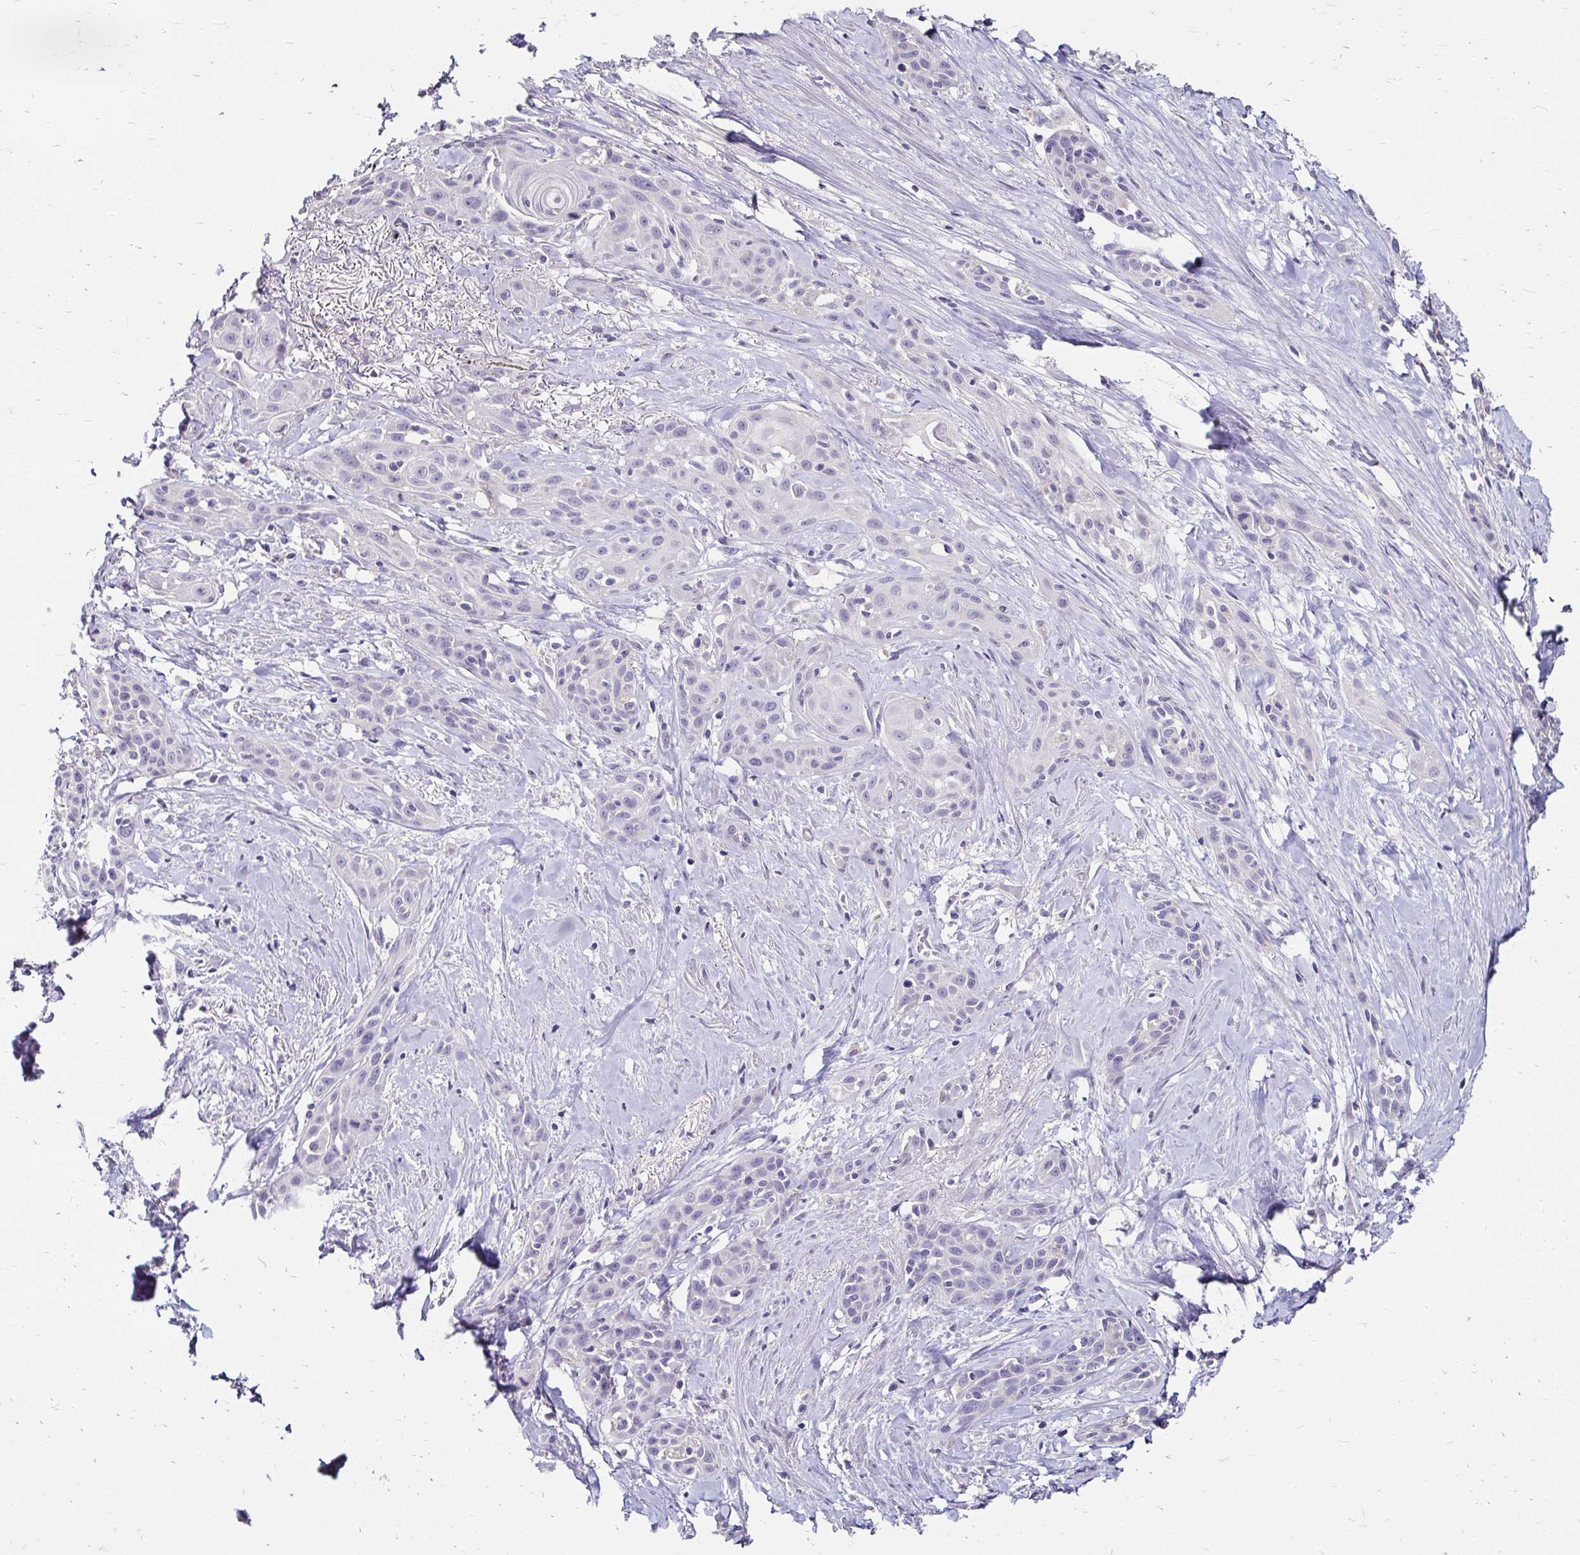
{"staining": {"intensity": "negative", "quantity": "none", "location": "none"}, "tissue": "skin cancer", "cell_type": "Tumor cells", "image_type": "cancer", "snomed": [{"axis": "morphology", "description": "Squamous cell carcinoma, NOS"}, {"axis": "topography", "description": "Skin"}, {"axis": "topography", "description": "Anal"}], "caption": "The histopathology image displays no significant expression in tumor cells of skin cancer (squamous cell carcinoma).", "gene": "SCG3", "patient": {"sex": "male", "age": 64}}